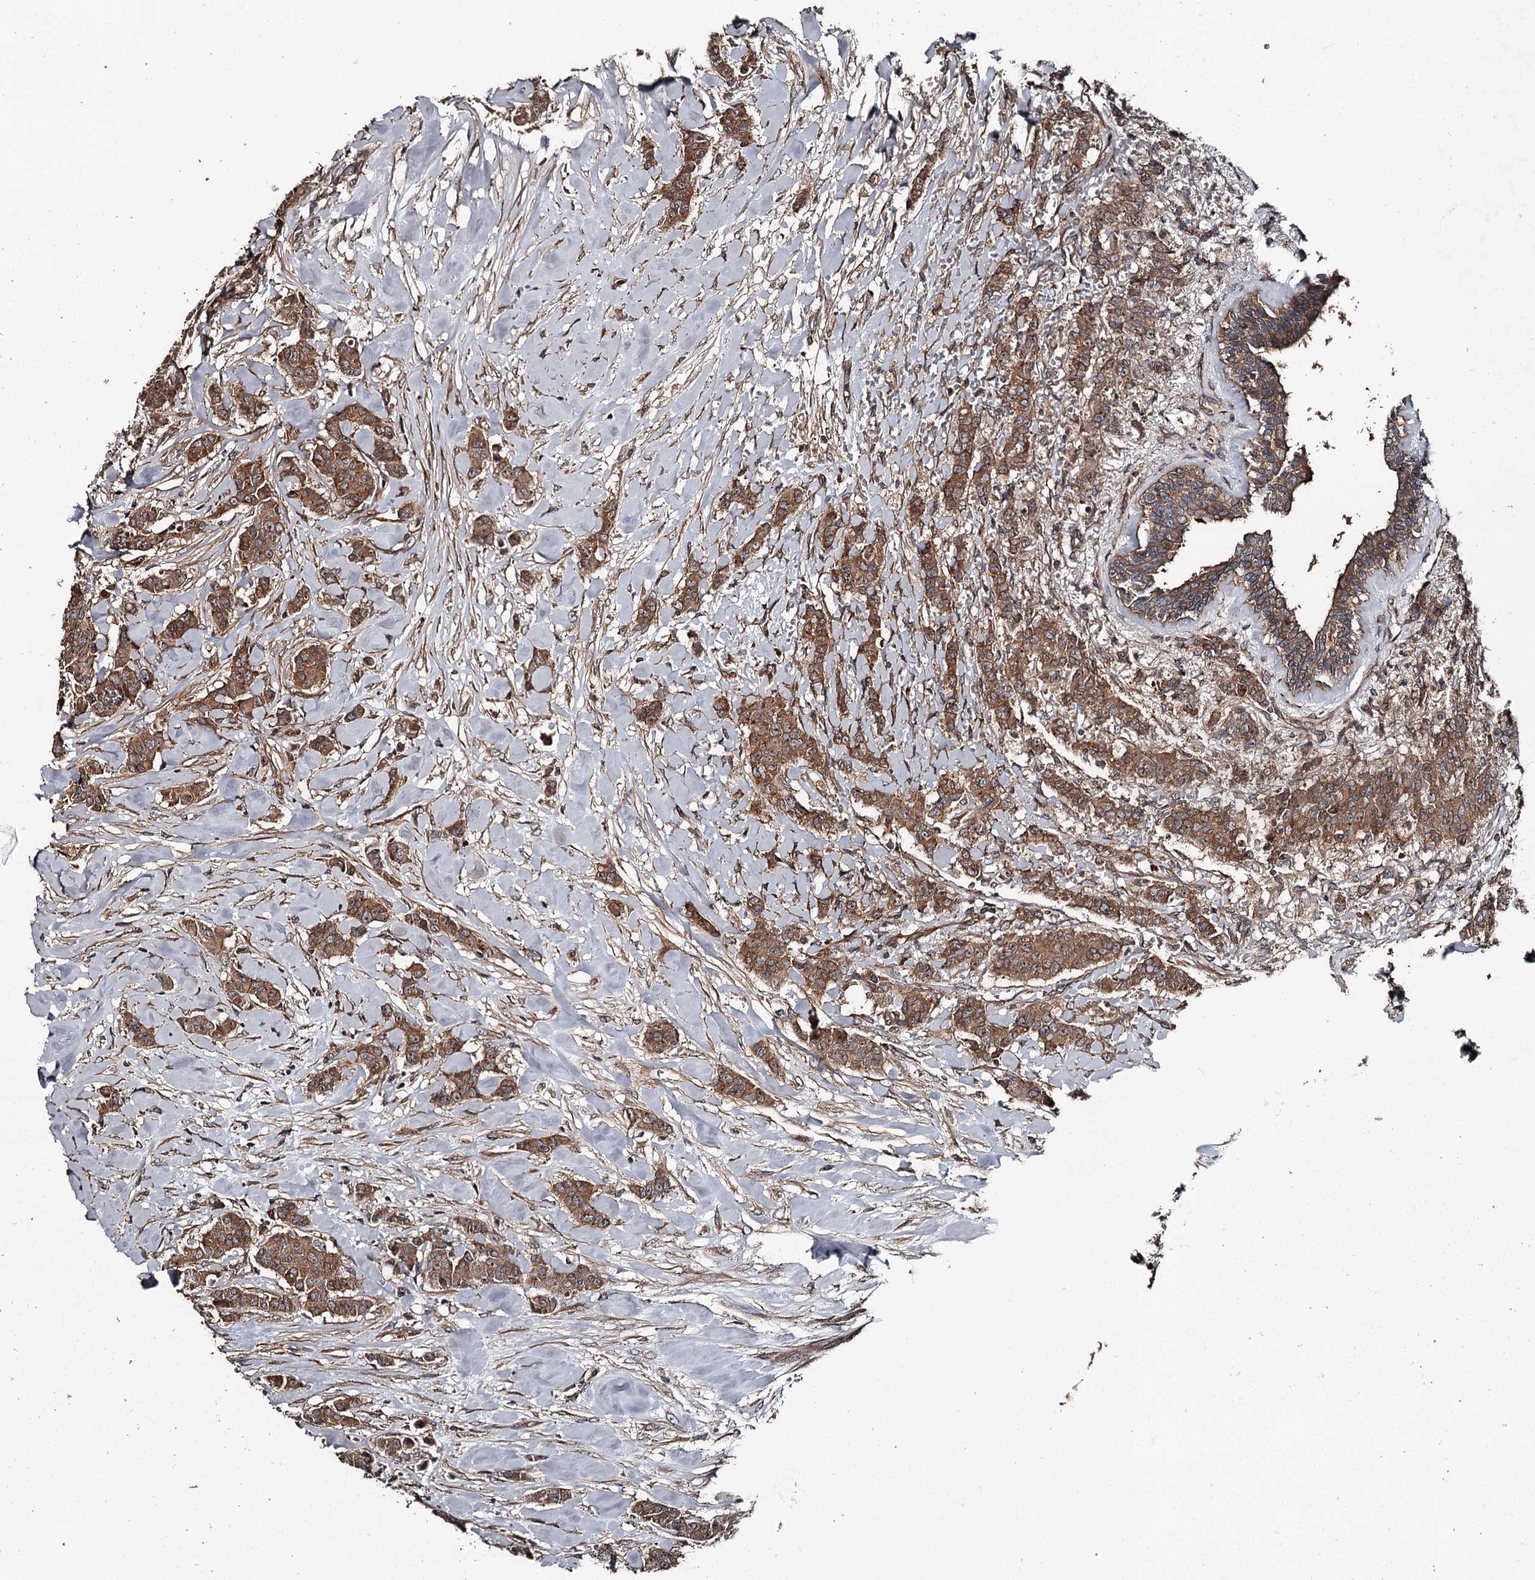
{"staining": {"intensity": "strong", "quantity": ">75%", "location": "cytoplasmic/membranous"}, "tissue": "breast cancer", "cell_type": "Tumor cells", "image_type": "cancer", "snomed": [{"axis": "morphology", "description": "Duct carcinoma"}, {"axis": "topography", "description": "Breast"}], "caption": "Infiltrating ductal carcinoma (breast) stained with a brown dye displays strong cytoplasmic/membranous positive staining in approximately >75% of tumor cells.", "gene": "RAB21", "patient": {"sex": "female", "age": 40}}